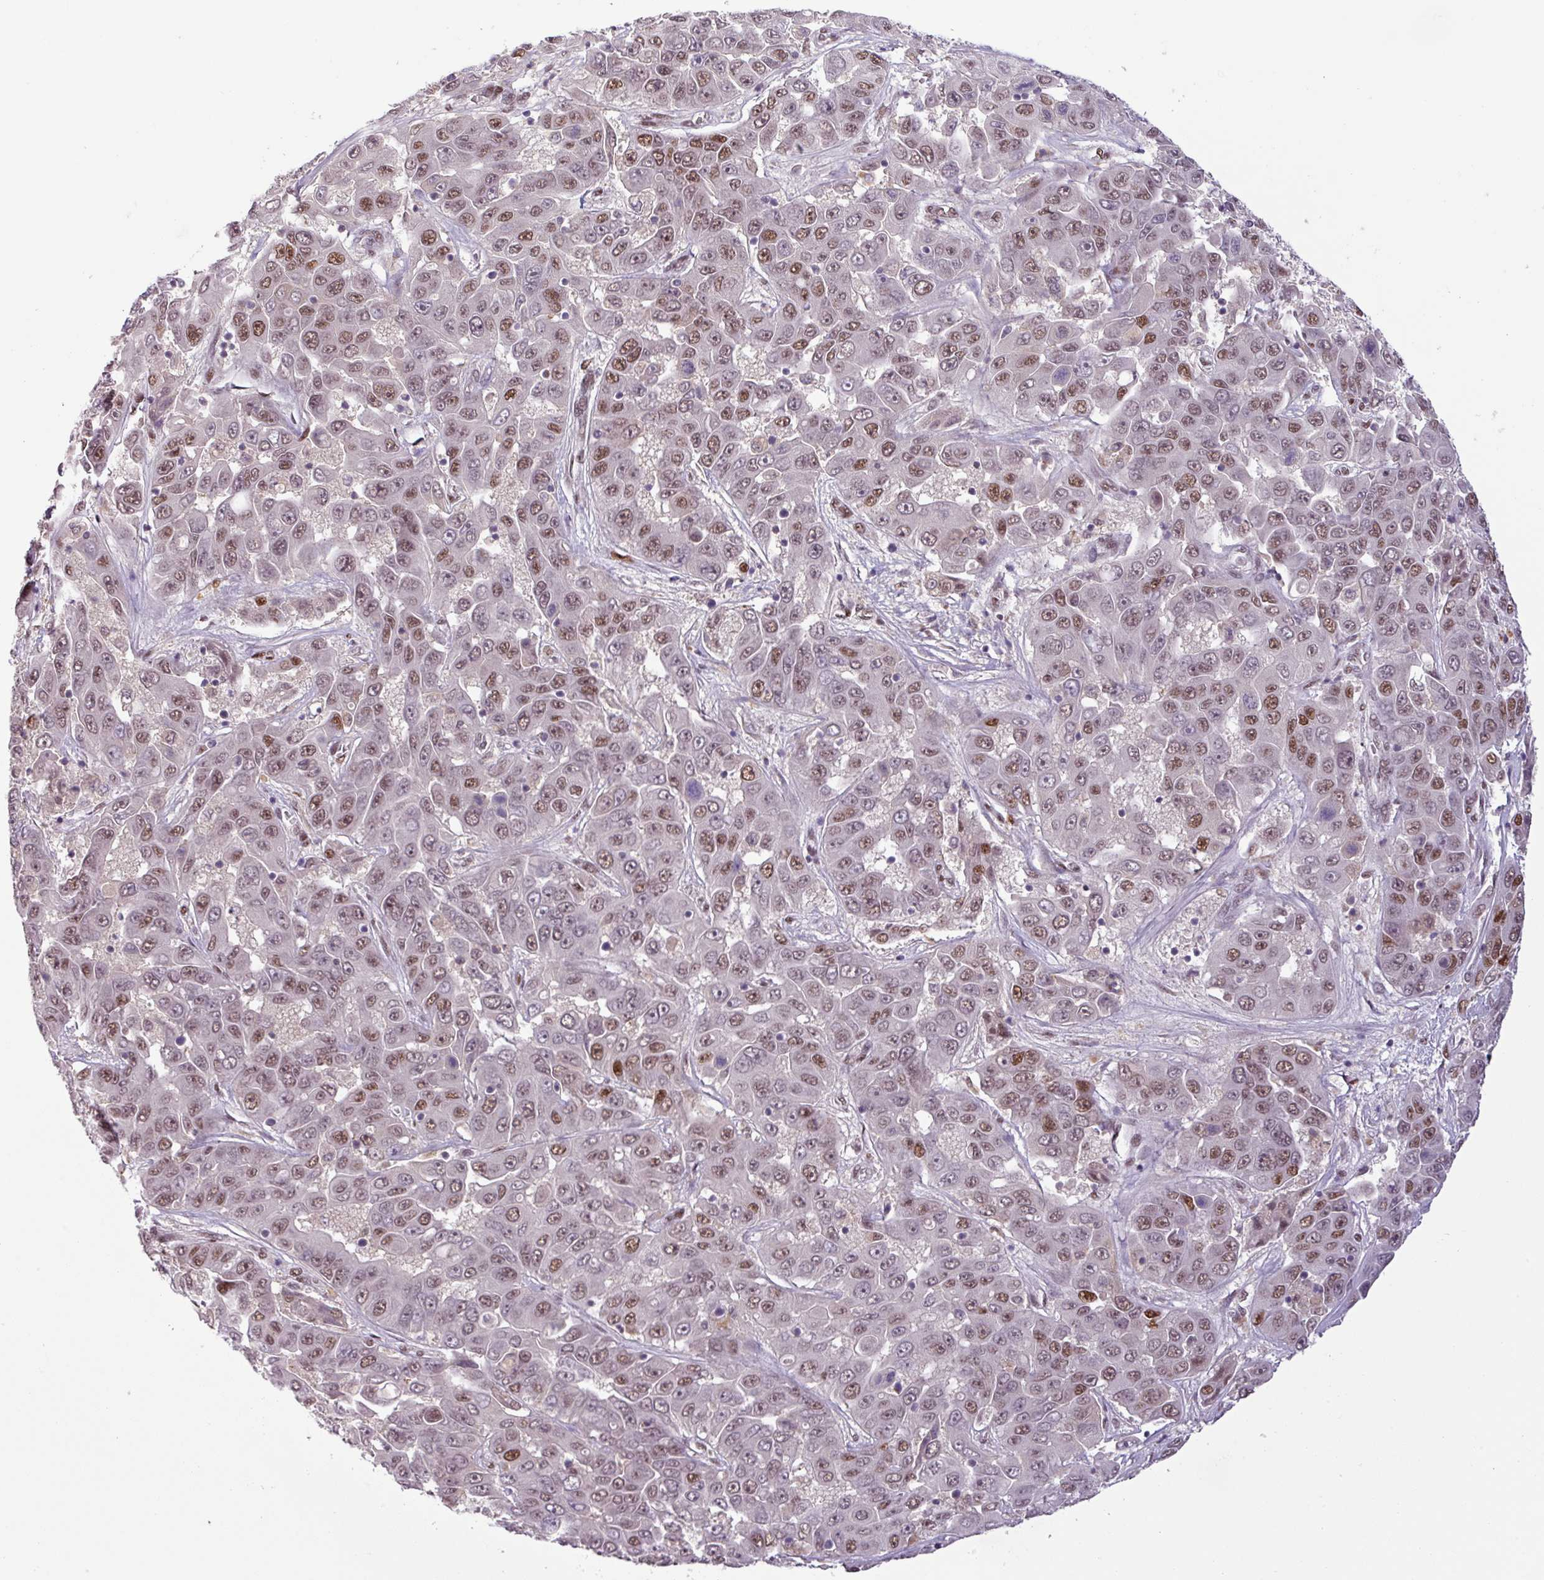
{"staining": {"intensity": "moderate", "quantity": "25%-75%", "location": "nuclear"}, "tissue": "liver cancer", "cell_type": "Tumor cells", "image_type": "cancer", "snomed": [{"axis": "morphology", "description": "Cholangiocarcinoma"}, {"axis": "topography", "description": "Liver"}], "caption": "Liver cholangiocarcinoma stained with a protein marker shows moderate staining in tumor cells.", "gene": "IRF2BPL", "patient": {"sex": "female", "age": 52}}